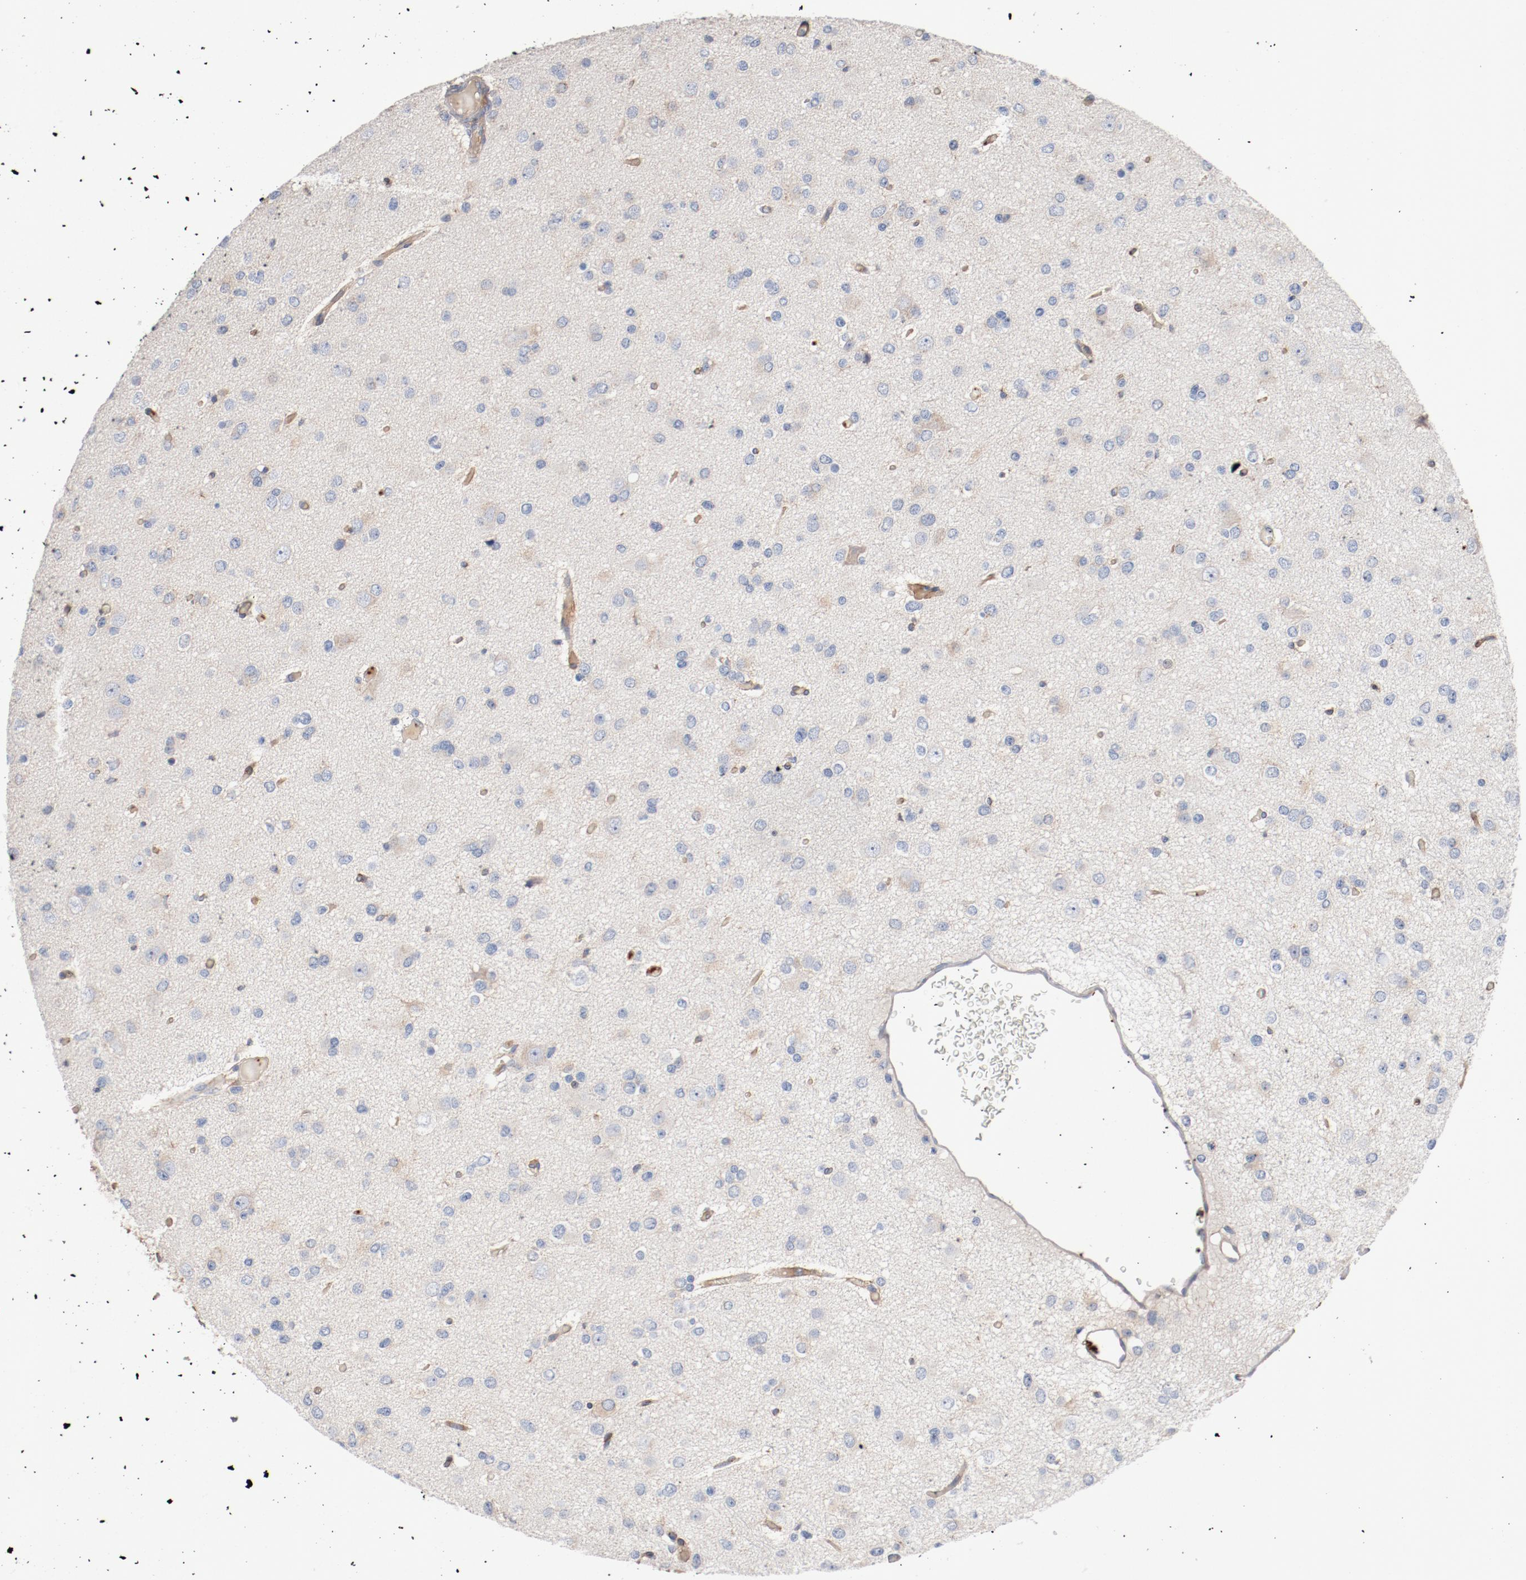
{"staining": {"intensity": "weak", "quantity": "25%-75%", "location": "cytoplasmic/membranous"}, "tissue": "glioma", "cell_type": "Tumor cells", "image_type": "cancer", "snomed": [{"axis": "morphology", "description": "Glioma, malignant, Low grade"}, {"axis": "topography", "description": "Brain"}], "caption": "Immunohistochemical staining of glioma exhibits low levels of weak cytoplasmic/membranous expression in about 25%-75% of tumor cells. The protein is stained brown, and the nuclei are stained in blue (DAB IHC with brightfield microscopy, high magnification).", "gene": "ILK", "patient": {"sex": "male", "age": 42}}